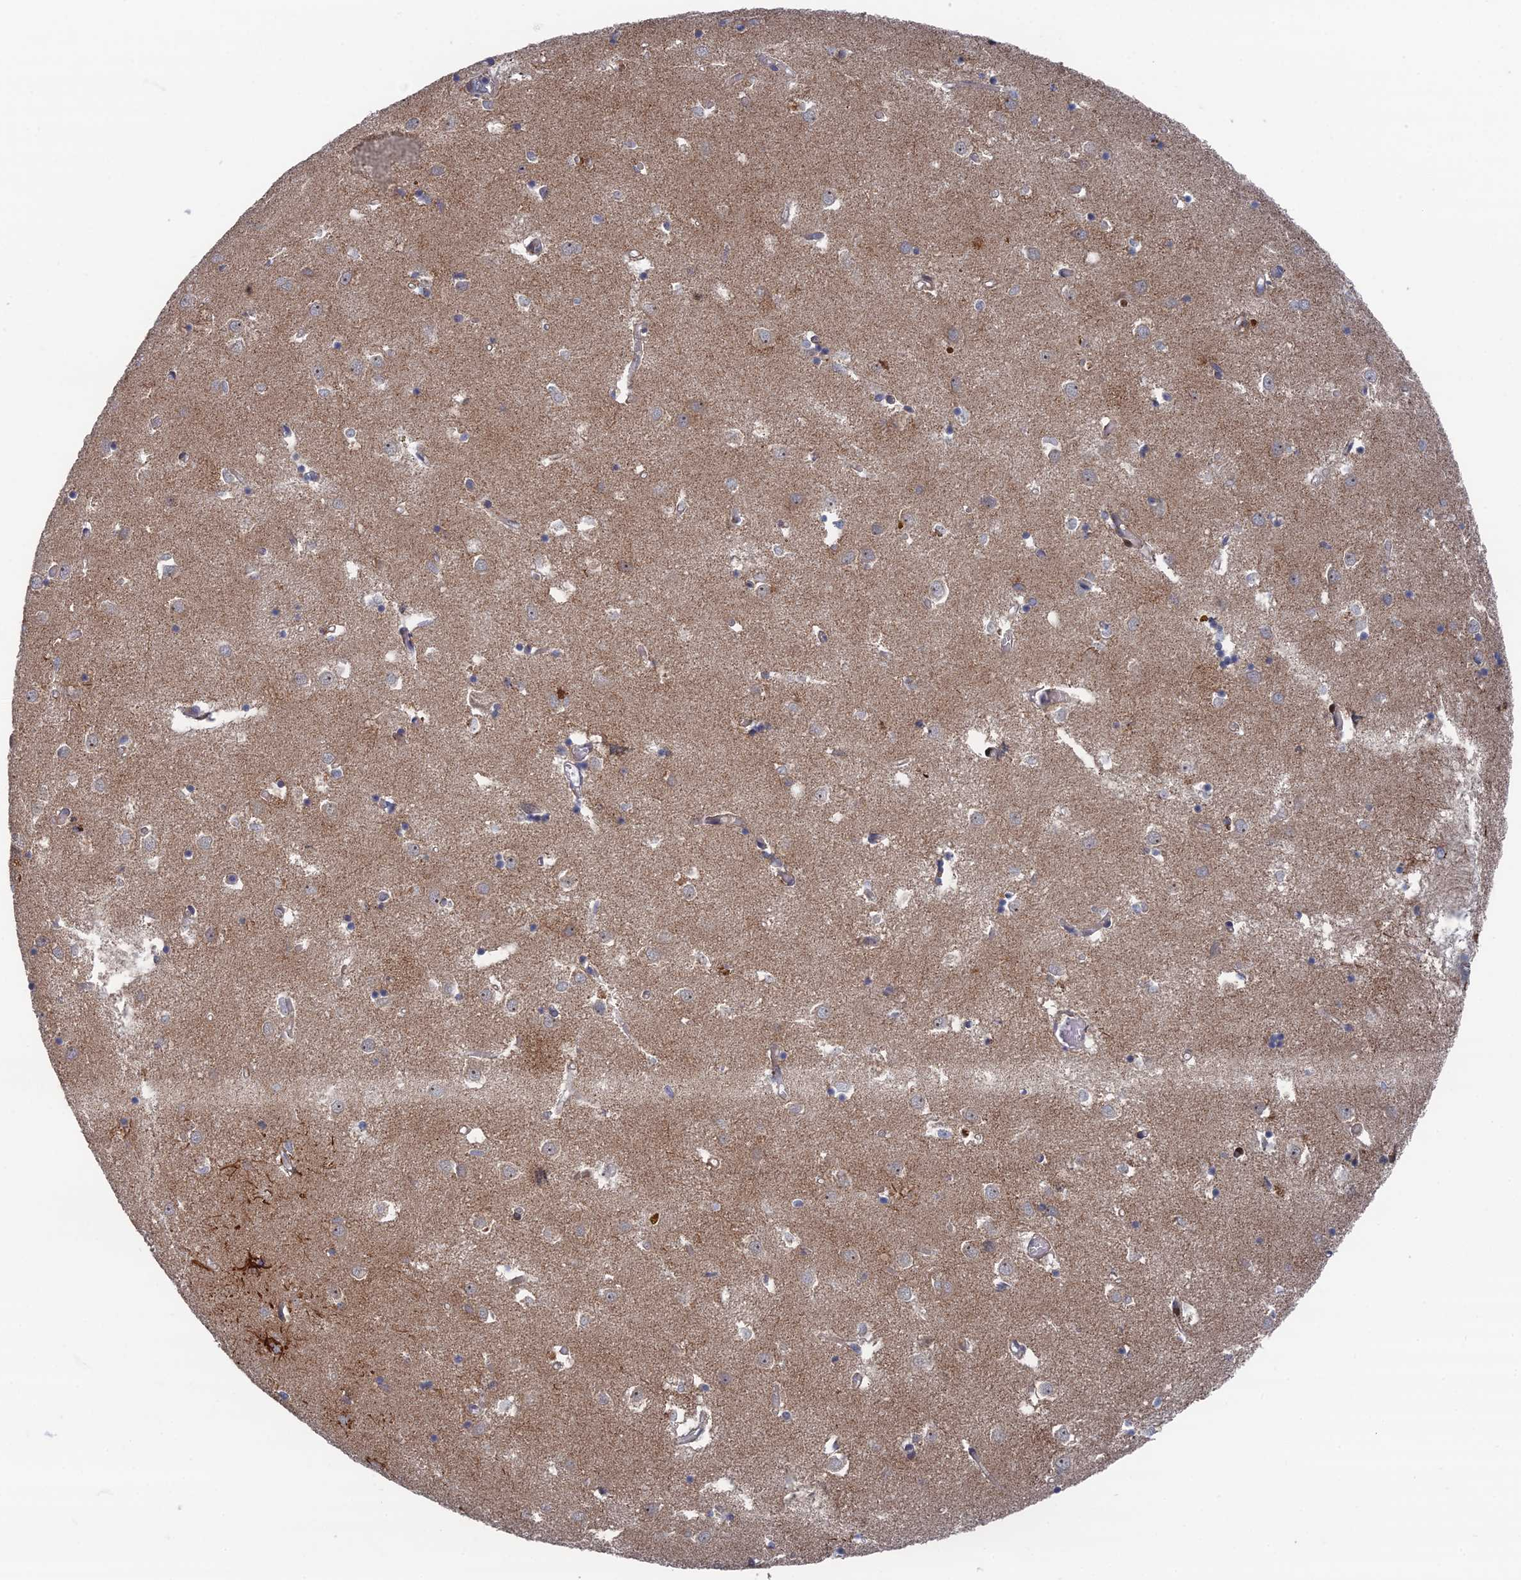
{"staining": {"intensity": "weak", "quantity": "25%-75%", "location": "cytoplasmic/membranous"}, "tissue": "caudate", "cell_type": "Glial cells", "image_type": "normal", "snomed": [{"axis": "morphology", "description": "Normal tissue, NOS"}, {"axis": "topography", "description": "Lateral ventricle wall"}], "caption": "Caudate stained with immunohistochemistry reveals weak cytoplasmic/membranous expression in about 25%-75% of glial cells. Nuclei are stained in blue.", "gene": "GTF2IRD1", "patient": {"sex": "male", "age": 70}}